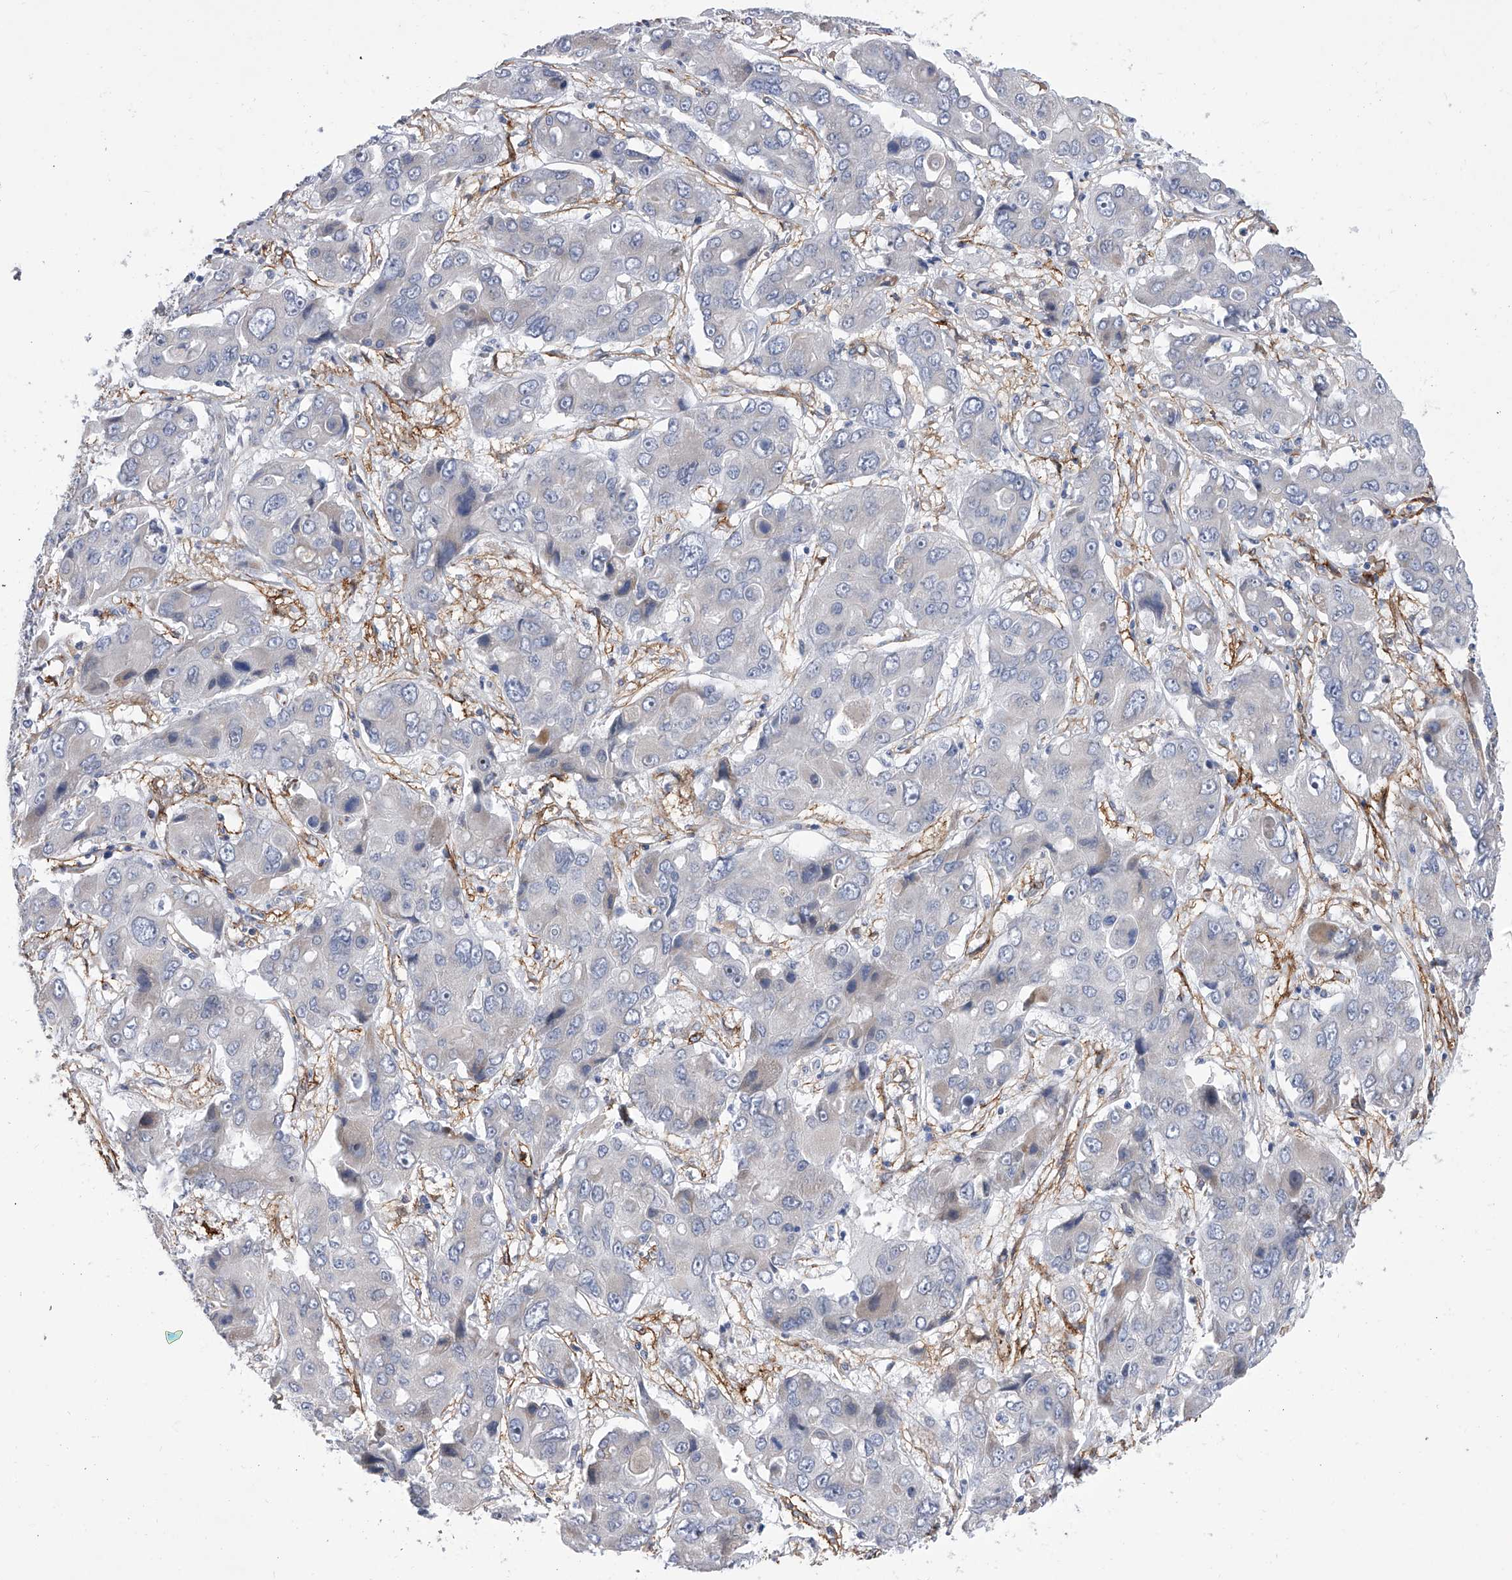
{"staining": {"intensity": "negative", "quantity": "none", "location": "none"}, "tissue": "liver cancer", "cell_type": "Tumor cells", "image_type": "cancer", "snomed": [{"axis": "morphology", "description": "Cholangiocarcinoma"}, {"axis": "topography", "description": "Liver"}], "caption": "An immunohistochemistry histopathology image of liver cholangiocarcinoma is shown. There is no staining in tumor cells of liver cholangiocarcinoma.", "gene": "ALG14", "patient": {"sex": "male", "age": 67}}